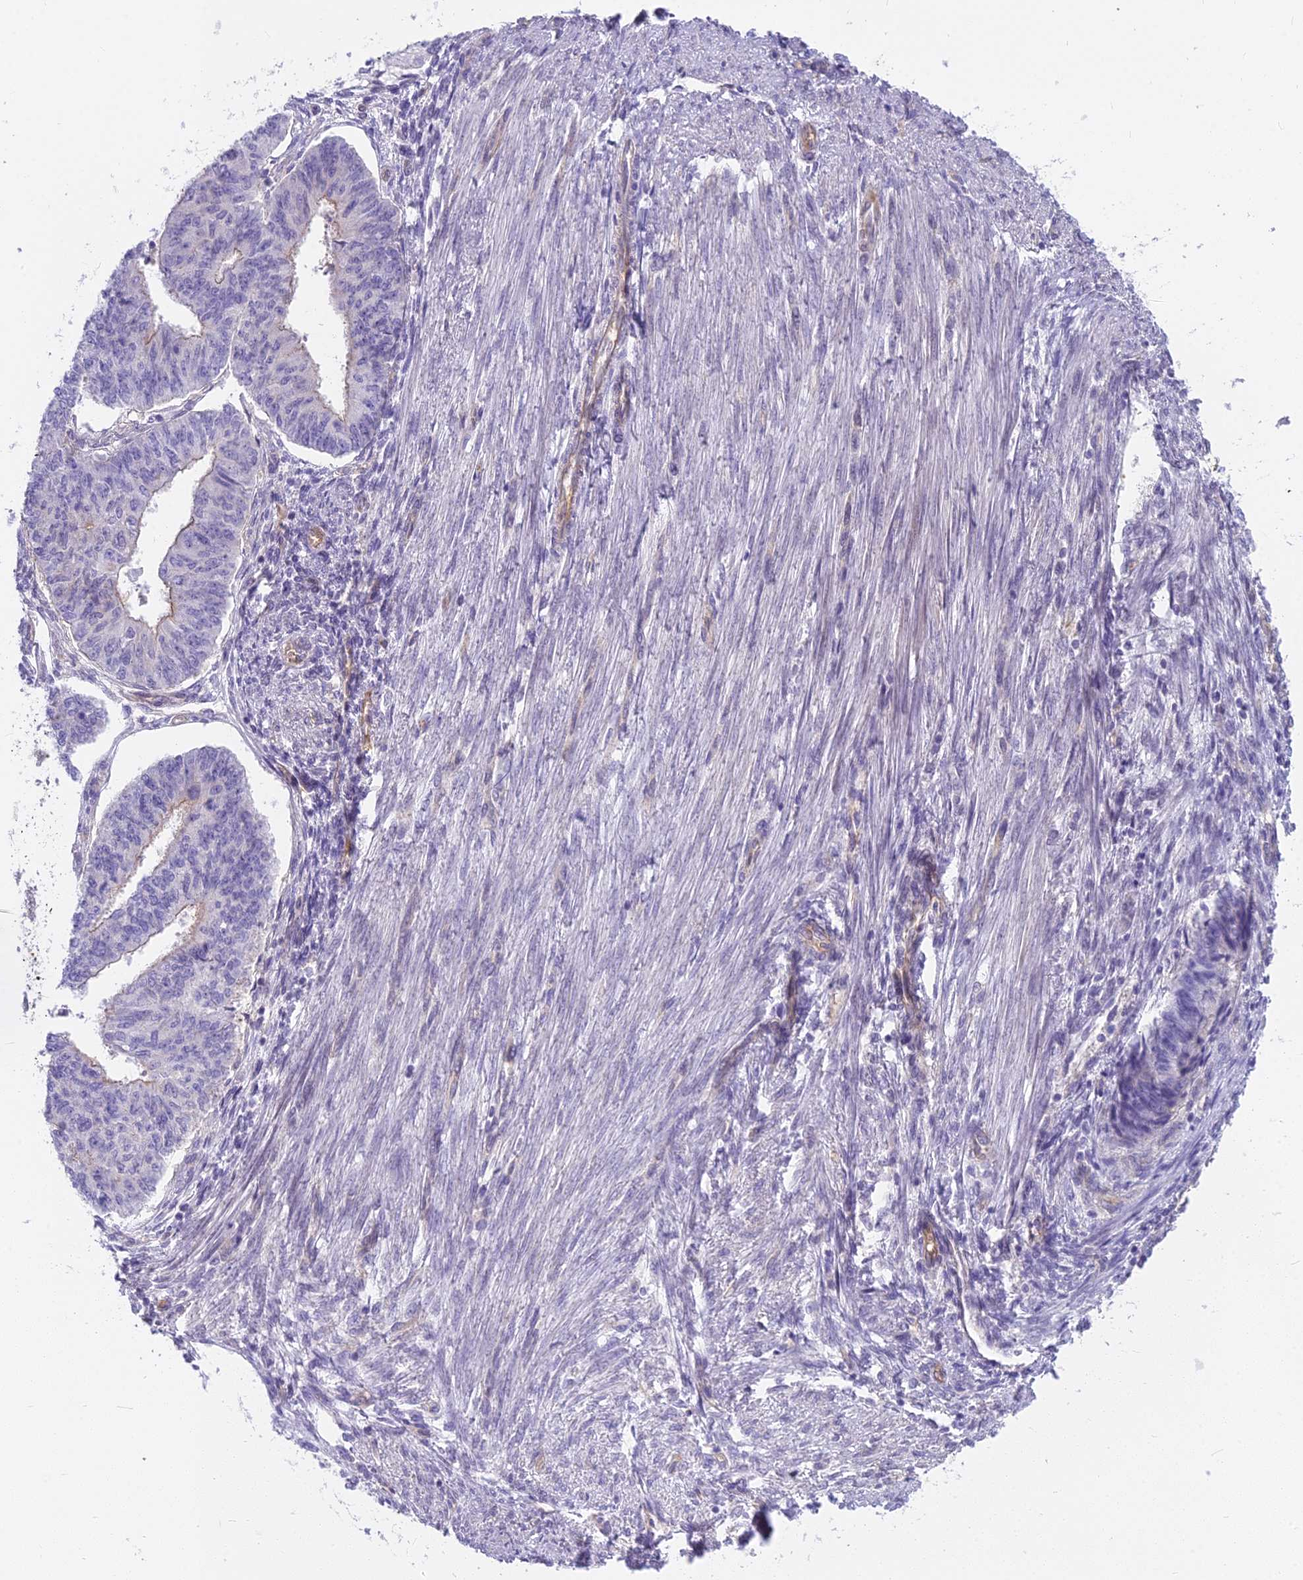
{"staining": {"intensity": "negative", "quantity": "none", "location": "none"}, "tissue": "endometrial cancer", "cell_type": "Tumor cells", "image_type": "cancer", "snomed": [{"axis": "morphology", "description": "Adenocarcinoma, NOS"}, {"axis": "topography", "description": "Endometrium"}], "caption": "Immunohistochemical staining of human endometrial cancer displays no significant expression in tumor cells.", "gene": "HLA-DOA", "patient": {"sex": "female", "age": 32}}